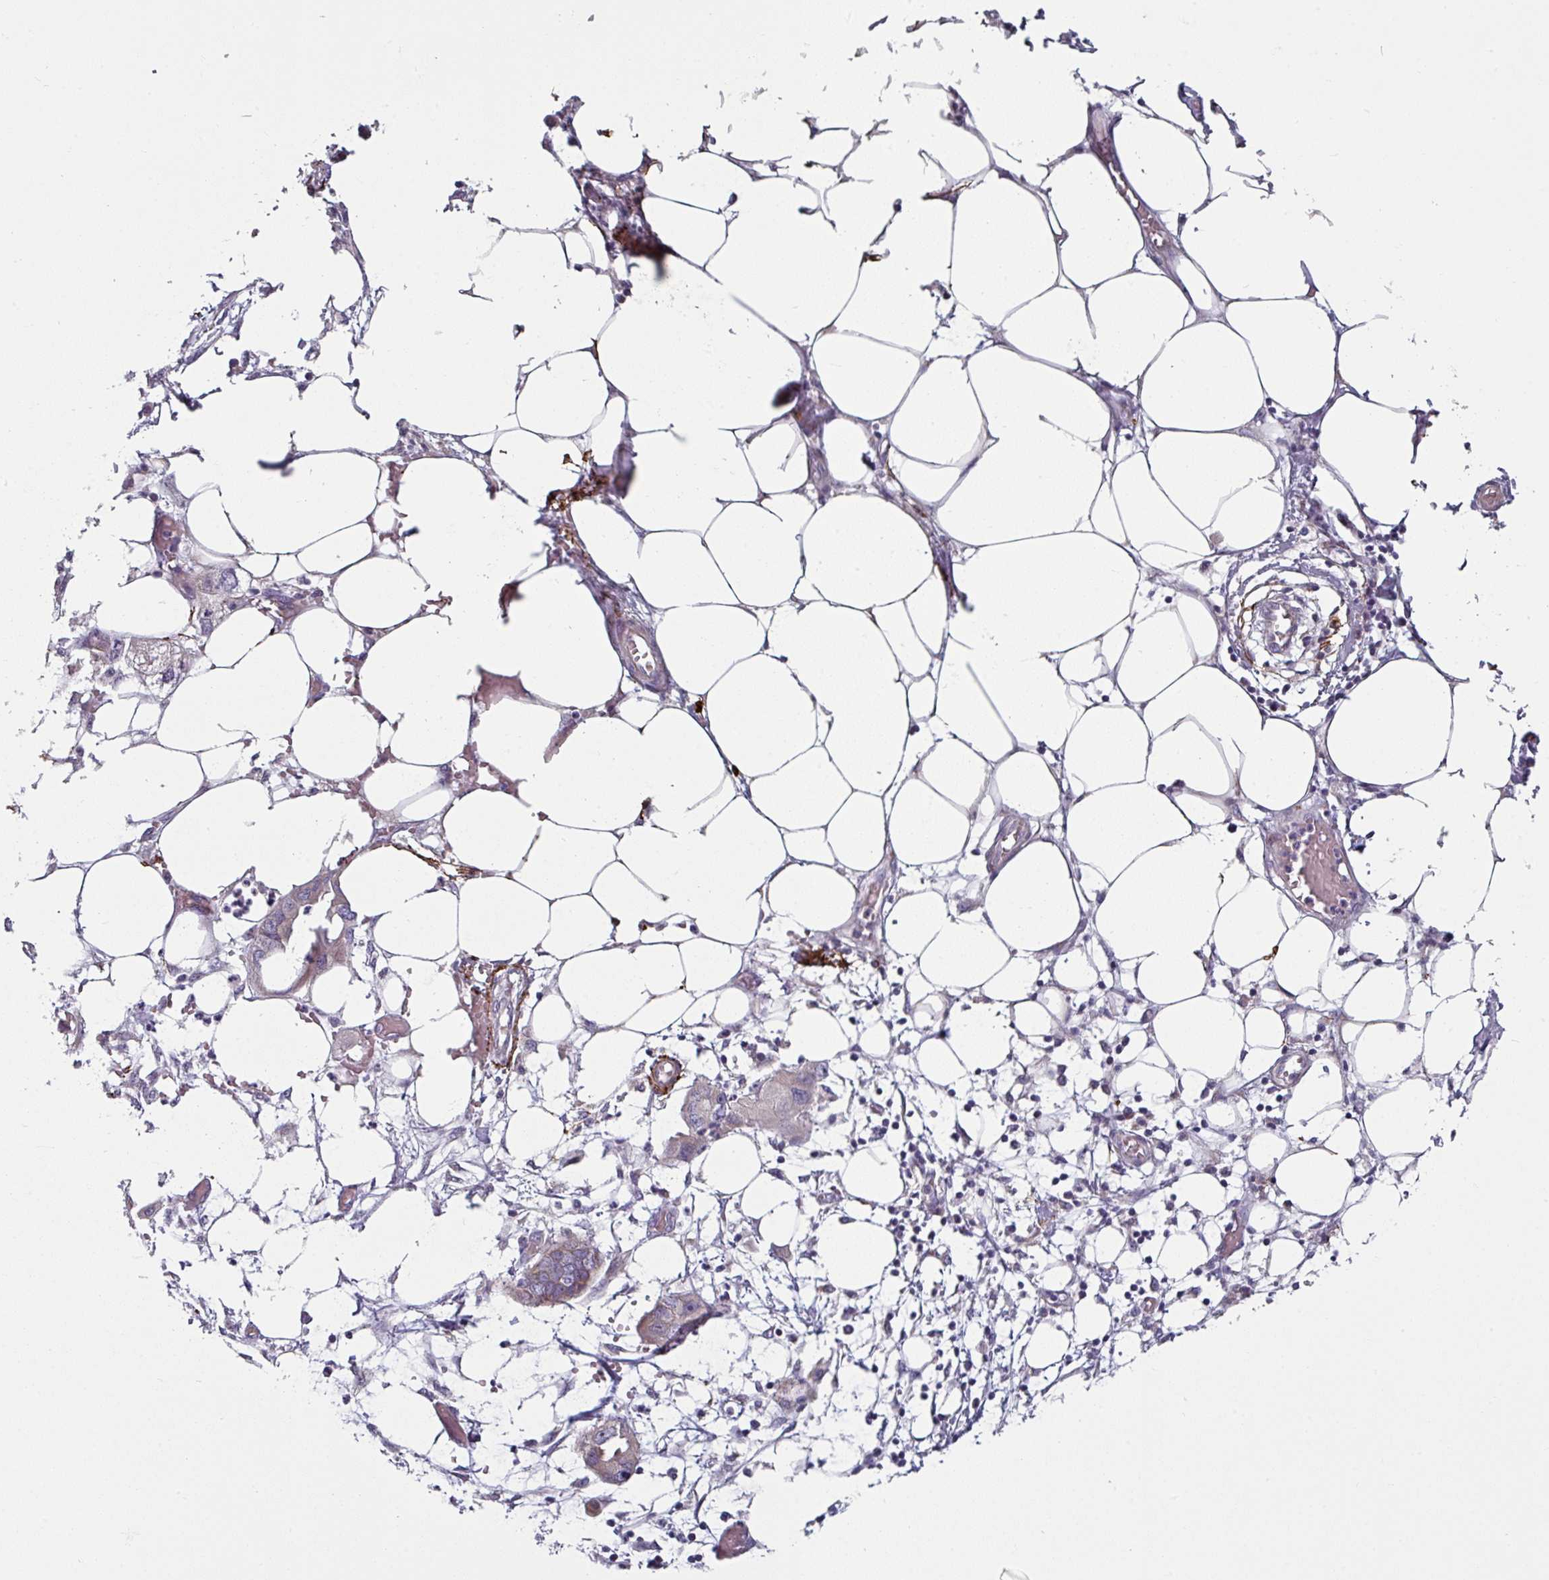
{"staining": {"intensity": "weak", "quantity": "25%-75%", "location": "cytoplasmic/membranous"}, "tissue": "endometrial cancer", "cell_type": "Tumor cells", "image_type": "cancer", "snomed": [{"axis": "morphology", "description": "Adenocarcinoma, NOS"}, {"axis": "morphology", "description": "Adenocarcinoma, metastatic, NOS"}, {"axis": "topography", "description": "Adipose tissue"}, {"axis": "topography", "description": "Endometrium"}], "caption": "The histopathology image displays immunohistochemical staining of endometrial cancer. There is weak cytoplasmic/membranous staining is seen in about 25%-75% of tumor cells.", "gene": "MTMR14", "patient": {"sex": "female", "age": 67}}